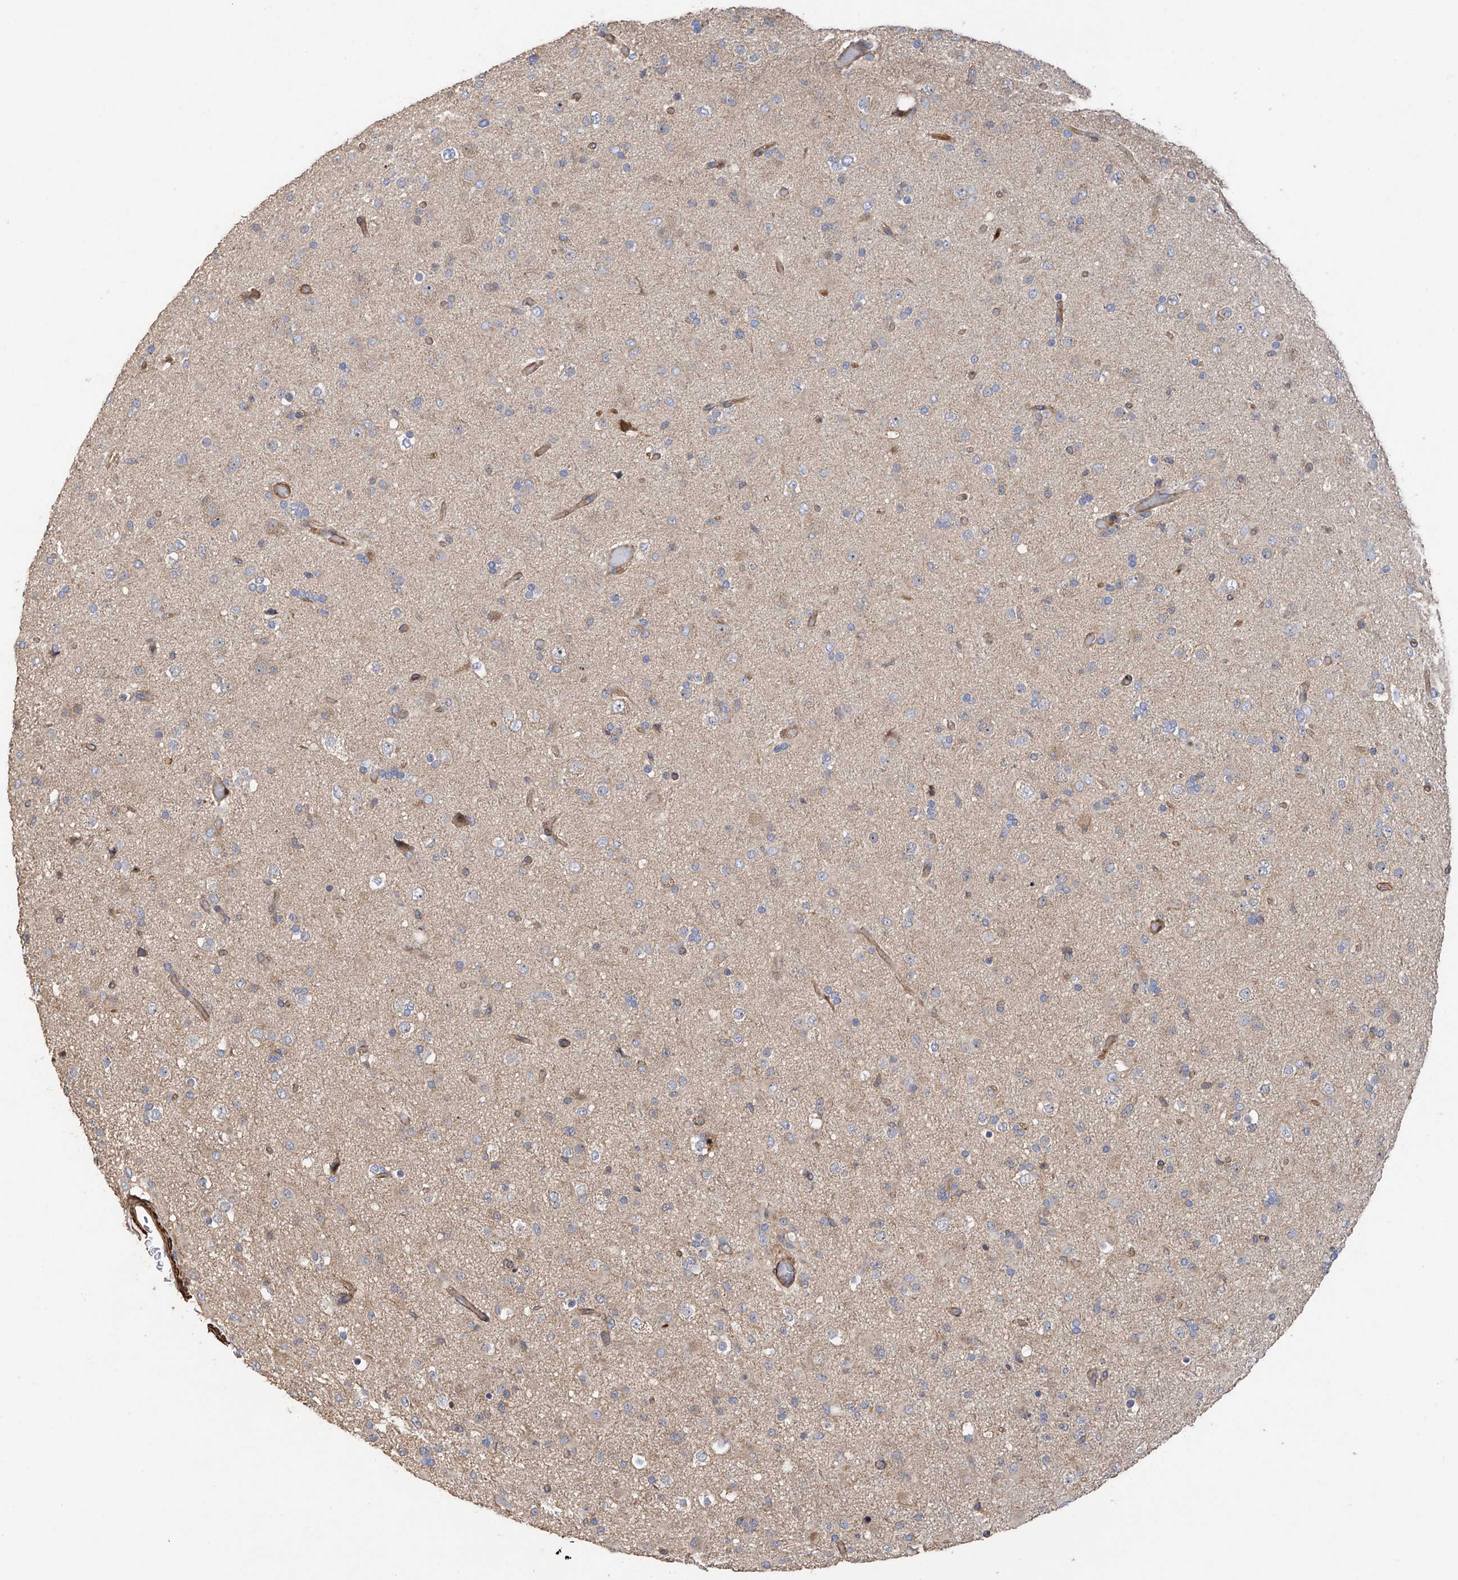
{"staining": {"intensity": "negative", "quantity": "none", "location": "none"}, "tissue": "glioma", "cell_type": "Tumor cells", "image_type": "cancer", "snomed": [{"axis": "morphology", "description": "Glioma, malignant, Low grade"}, {"axis": "topography", "description": "Brain"}], "caption": "Immunohistochemistry (IHC) histopathology image of neoplastic tissue: human malignant low-grade glioma stained with DAB exhibits no significant protein staining in tumor cells.", "gene": "SLC43A3", "patient": {"sex": "male", "age": 65}}